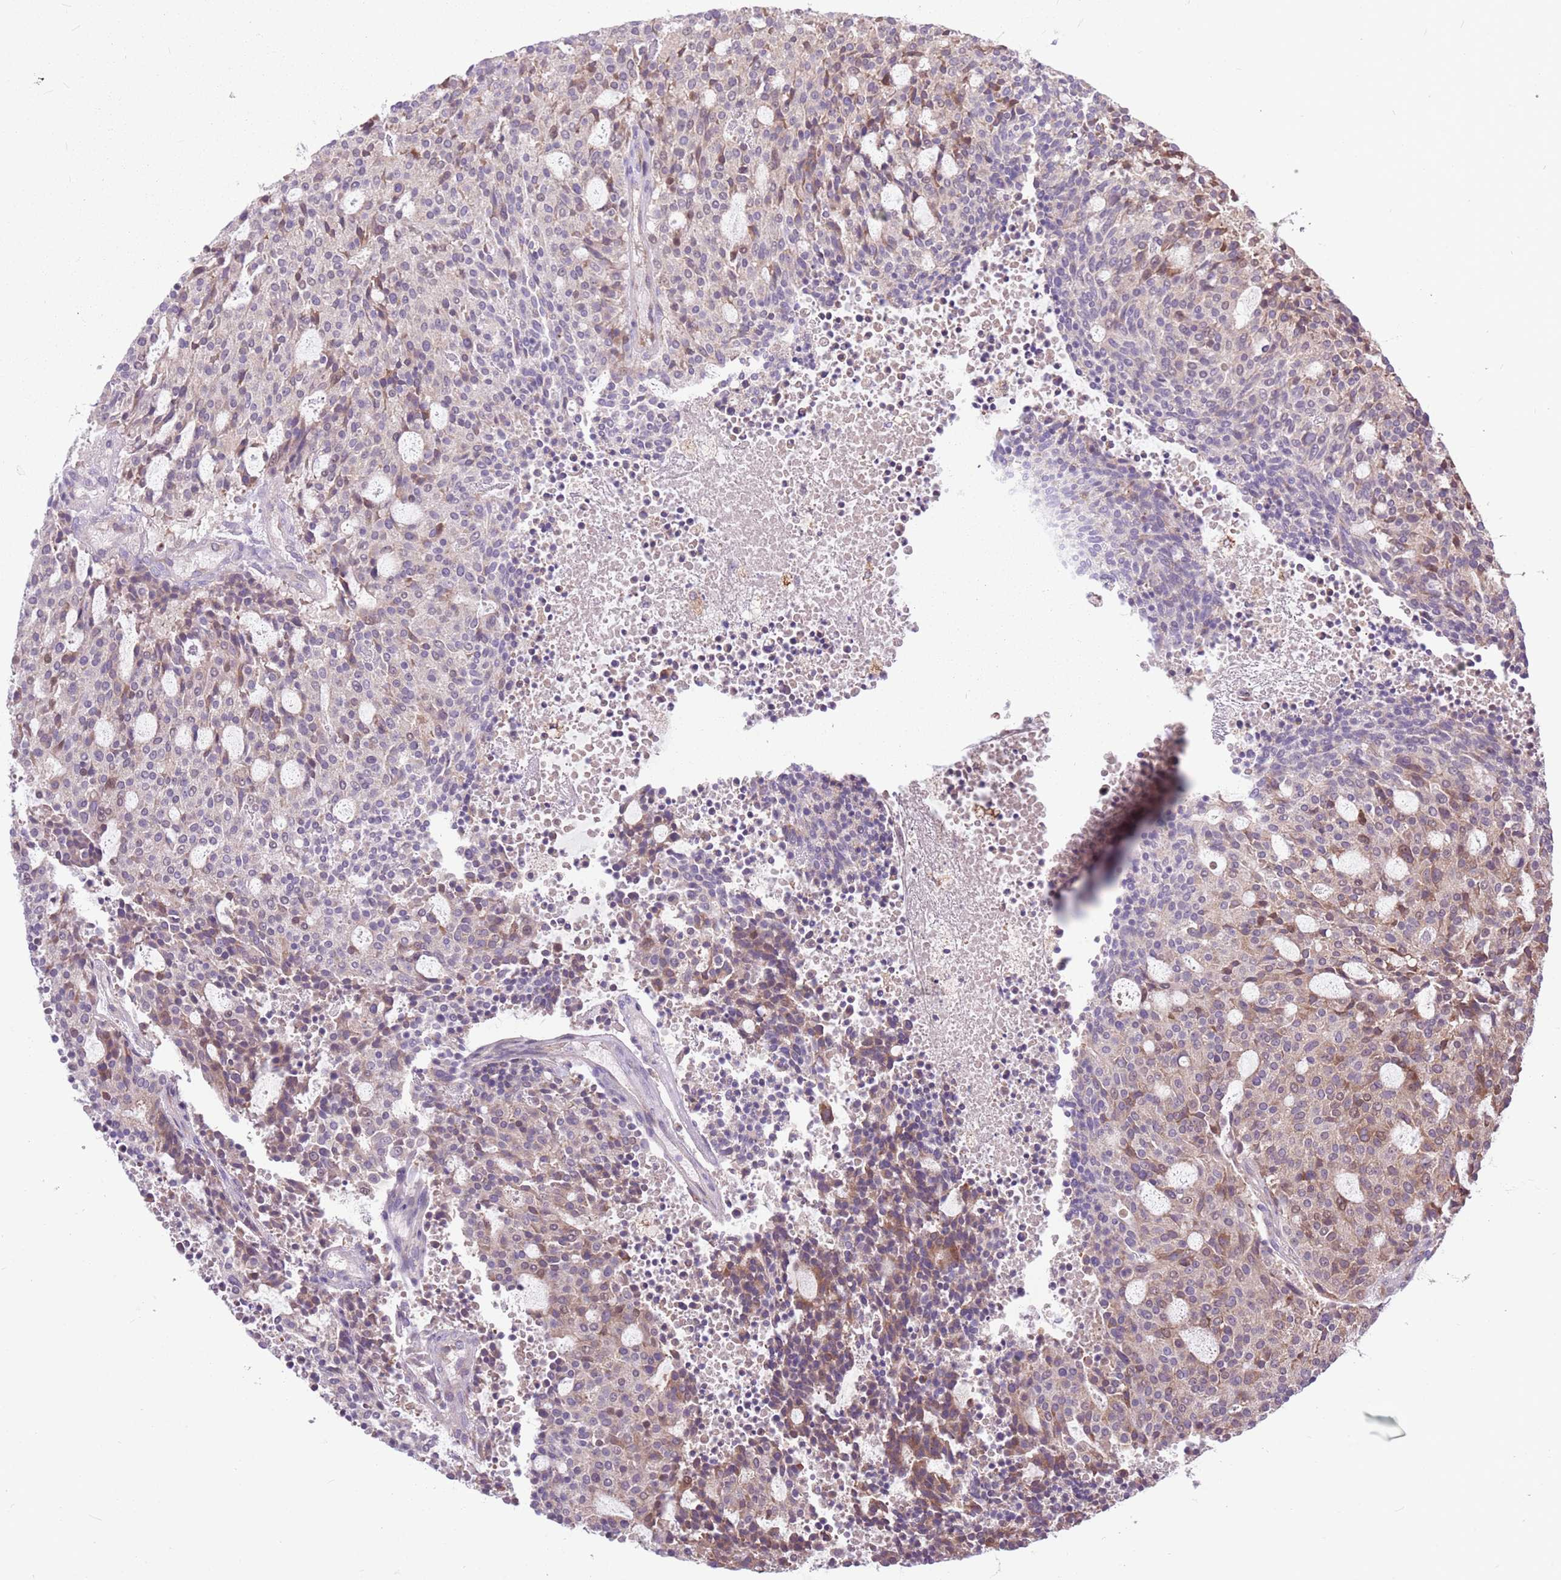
{"staining": {"intensity": "moderate", "quantity": "<25%", "location": "cytoplasmic/membranous"}, "tissue": "carcinoid", "cell_type": "Tumor cells", "image_type": "cancer", "snomed": [{"axis": "morphology", "description": "Carcinoid, malignant, NOS"}, {"axis": "topography", "description": "Pancreas"}], "caption": "IHC micrograph of neoplastic tissue: carcinoid (malignant) stained using immunohistochemistry (IHC) reveals low levels of moderate protein expression localized specifically in the cytoplasmic/membranous of tumor cells, appearing as a cytoplasmic/membranous brown color.", "gene": "PPP1R27", "patient": {"sex": "female", "age": 54}}